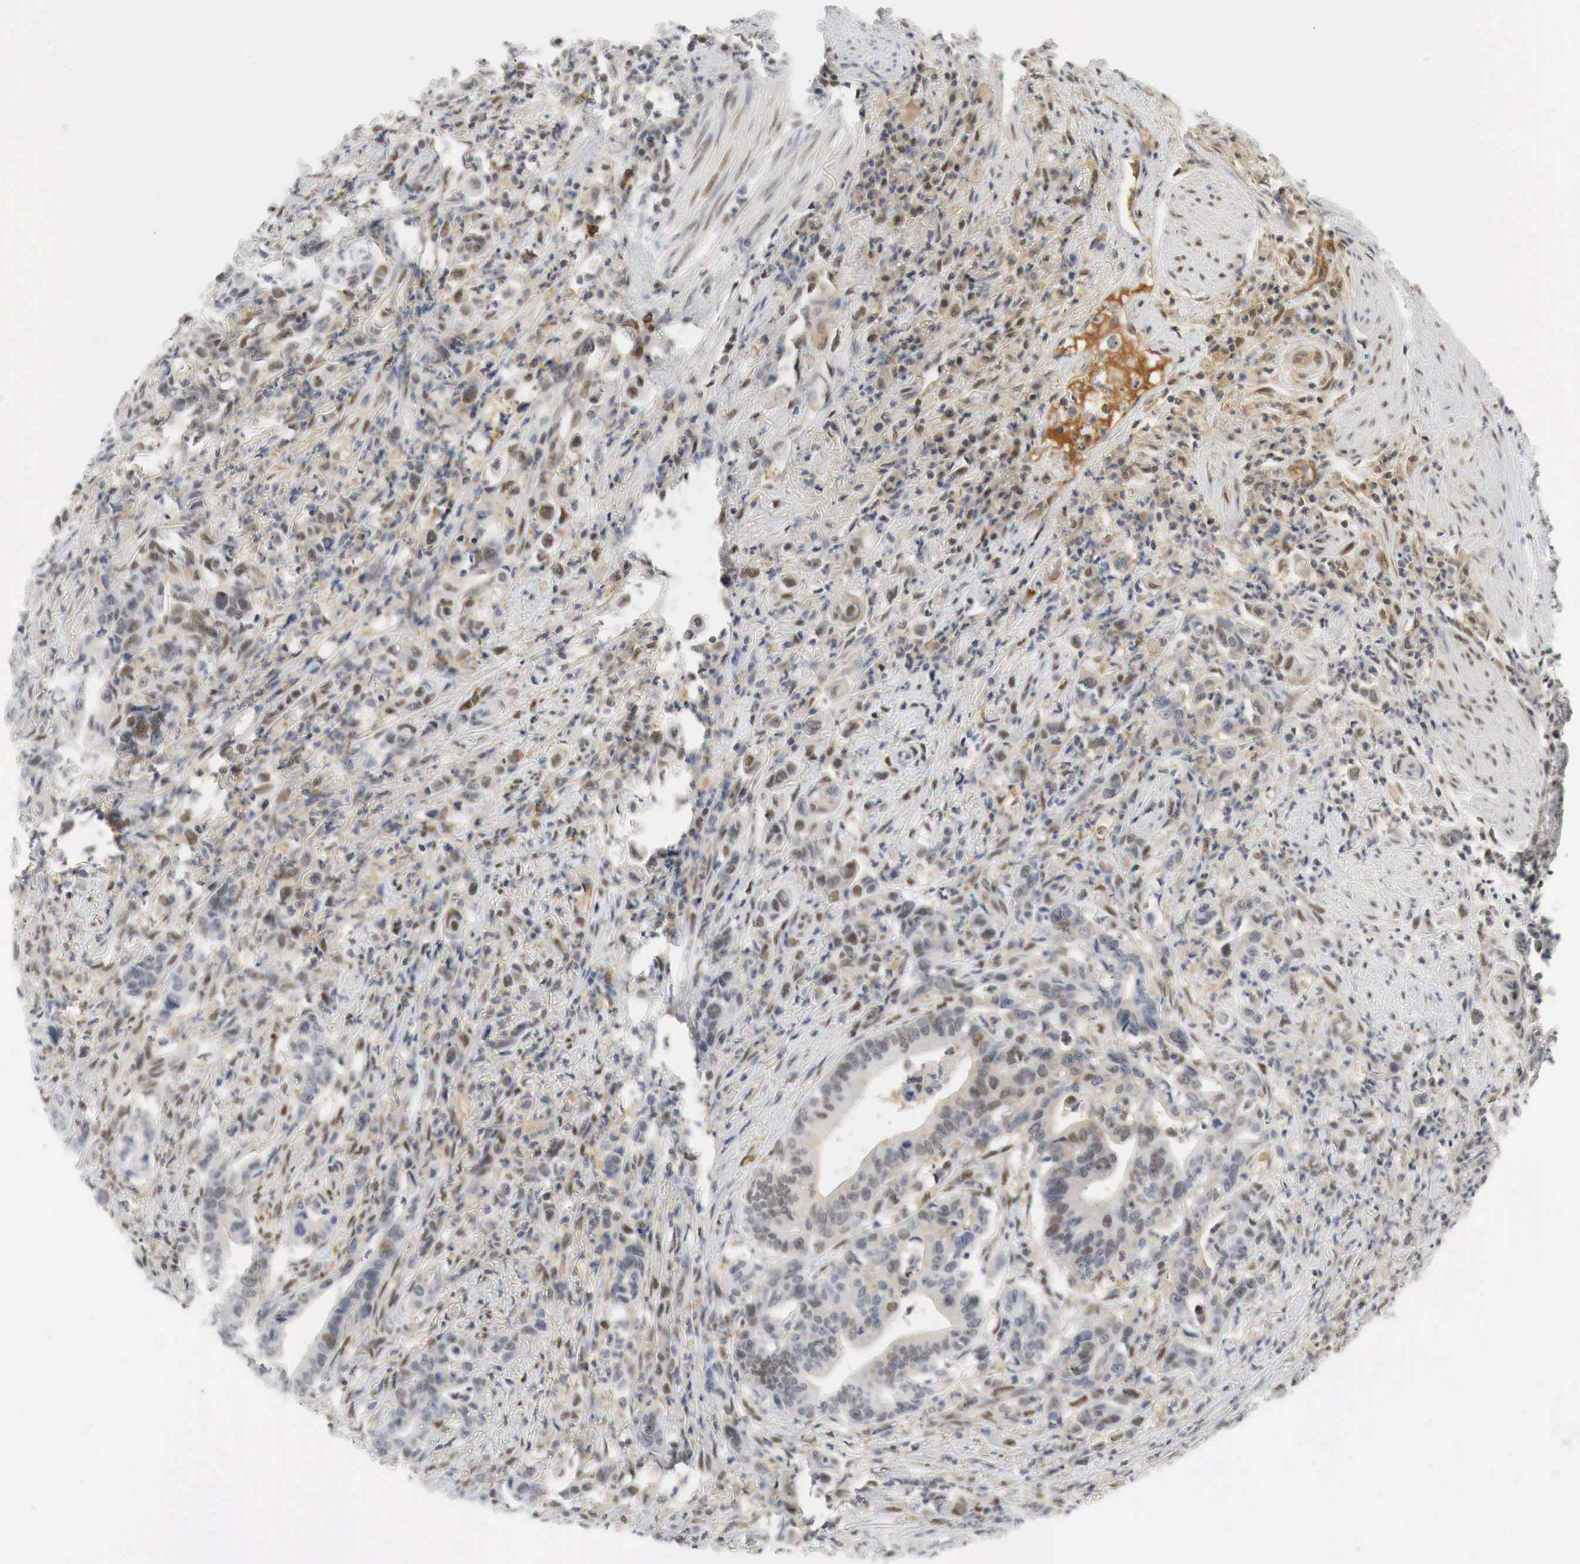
{"staining": {"intensity": "weak", "quantity": "25%-75%", "location": "cytoplasmic/membranous,nuclear"}, "tissue": "stomach cancer", "cell_type": "Tumor cells", "image_type": "cancer", "snomed": [{"axis": "morphology", "description": "Adenocarcinoma, NOS"}, {"axis": "topography", "description": "Stomach"}], "caption": "The micrograph shows staining of stomach cancer (adenocarcinoma), revealing weak cytoplasmic/membranous and nuclear protein positivity (brown color) within tumor cells.", "gene": "MYC", "patient": {"sex": "female", "age": 76}}